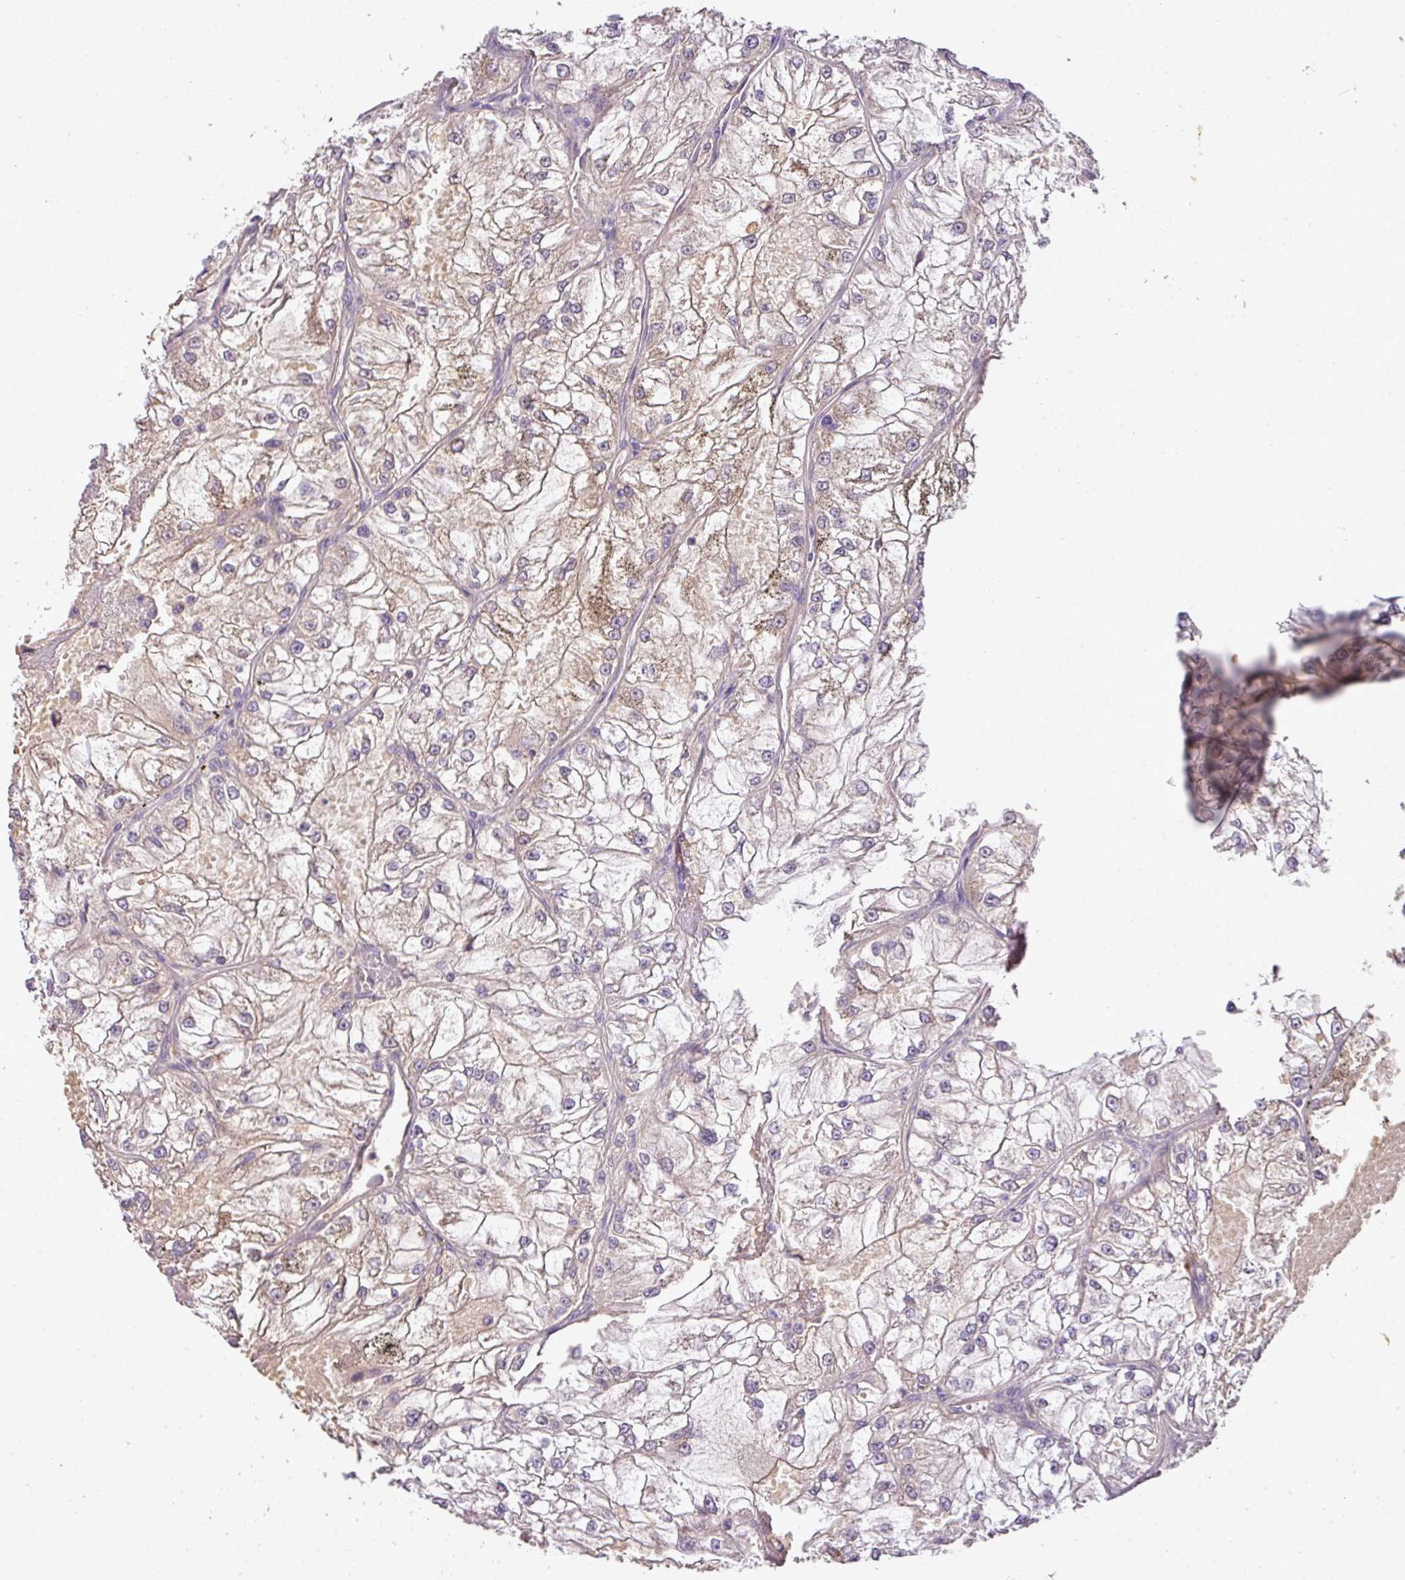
{"staining": {"intensity": "weak", "quantity": "25%-75%", "location": "cytoplasmic/membranous"}, "tissue": "renal cancer", "cell_type": "Tumor cells", "image_type": "cancer", "snomed": [{"axis": "morphology", "description": "Adenocarcinoma, NOS"}, {"axis": "topography", "description": "Kidney"}], "caption": "Immunohistochemical staining of human renal cancer demonstrates low levels of weak cytoplasmic/membranous protein expression in approximately 25%-75% of tumor cells.", "gene": "ADH5", "patient": {"sex": "female", "age": 72}}